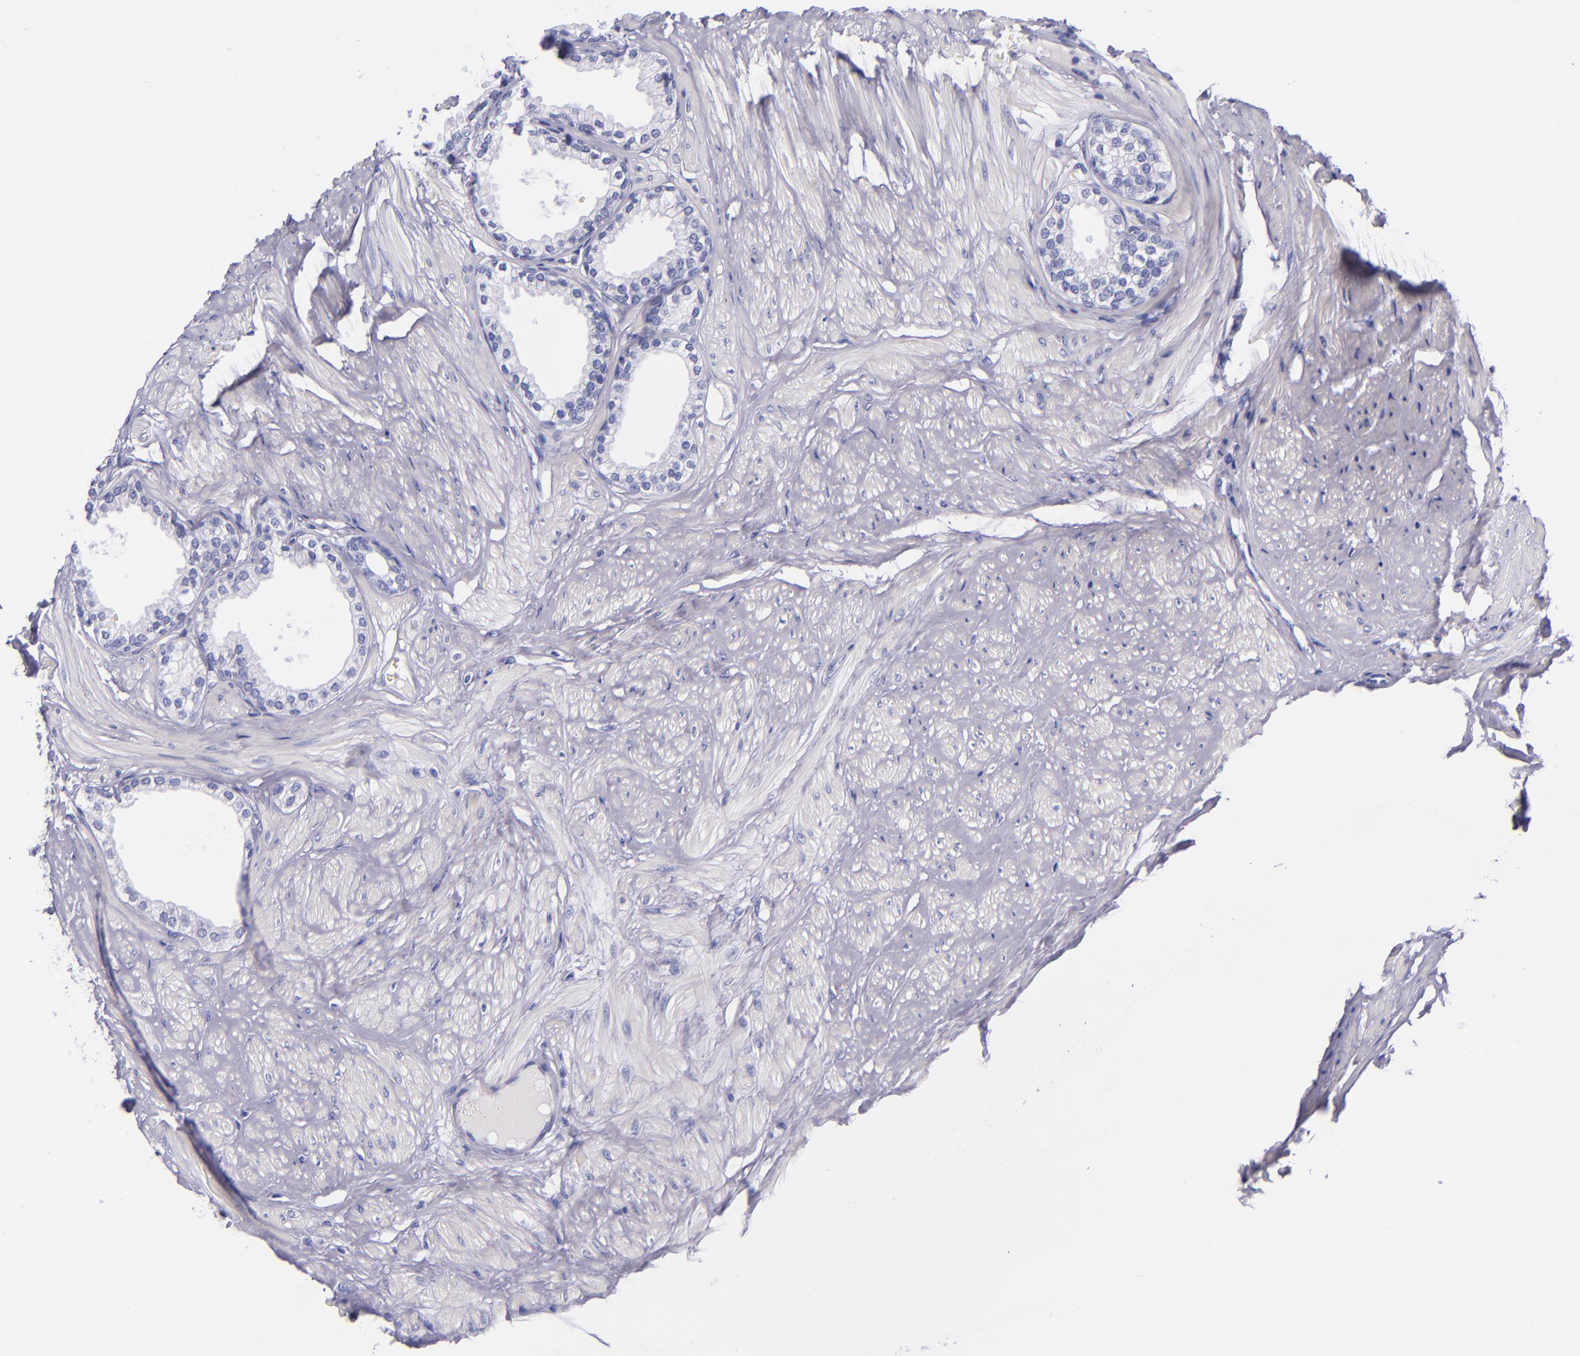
{"staining": {"intensity": "negative", "quantity": "none", "location": "none"}, "tissue": "prostate", "cell_type": "Glandular cells", "image_type": "normal", "snomed": [{"axis": "morphology", "description": "Normal tissue, NOS"}, {"axis": "topography", "description": "Prostate"}], "caption": "Photomicrograph shows no protein expression in glandular cells of benign prostate. (DAB (3,3'-diaminobenzidine) immunohistochemistry, high magnification).", "gene": "LAG3", "patient": {"sex": "male", "age": 64}}